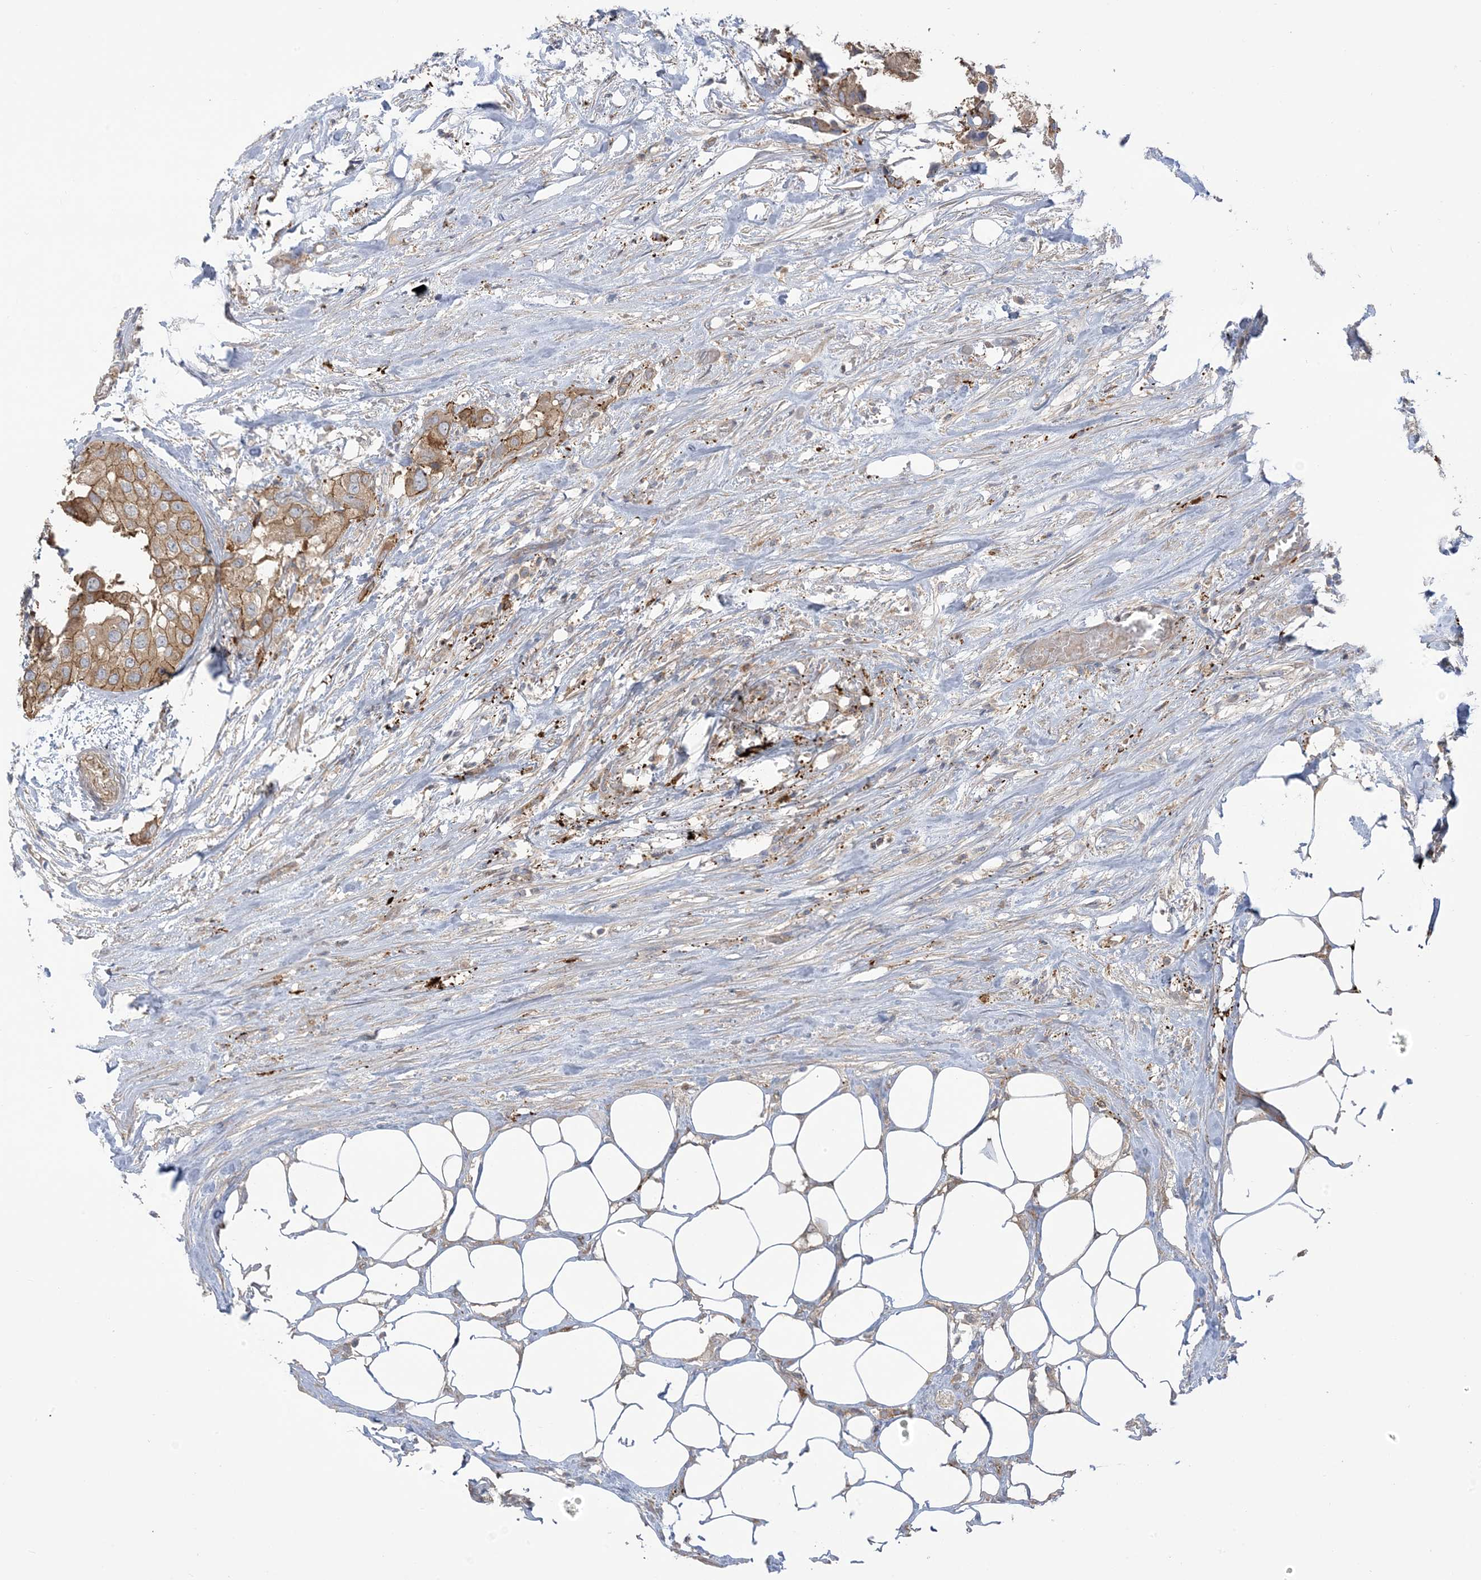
{"staining": {"intensity": "moderate", "quantity": ">75%", "location": "cytoplasmic/membranous"}, "tissue": "urothelial cancer", "cell_type": "Tumor cells", "image_type": "cancer", "snomed": [{"axis": "morphology", "description": "Urothelial carcinoma, High grade"}, {"axis": "topography", "description": "Urinary bladder"}], "caption": "Approximately >75% of tumor cells in human urothelial carcinoma (high-grade) display moderate cytoplasmic/membranous protein positivity as visualized by brown immunohistochemical staining.", "gene": "ICMT", "patient": {"sex": "male", "age": 64}}